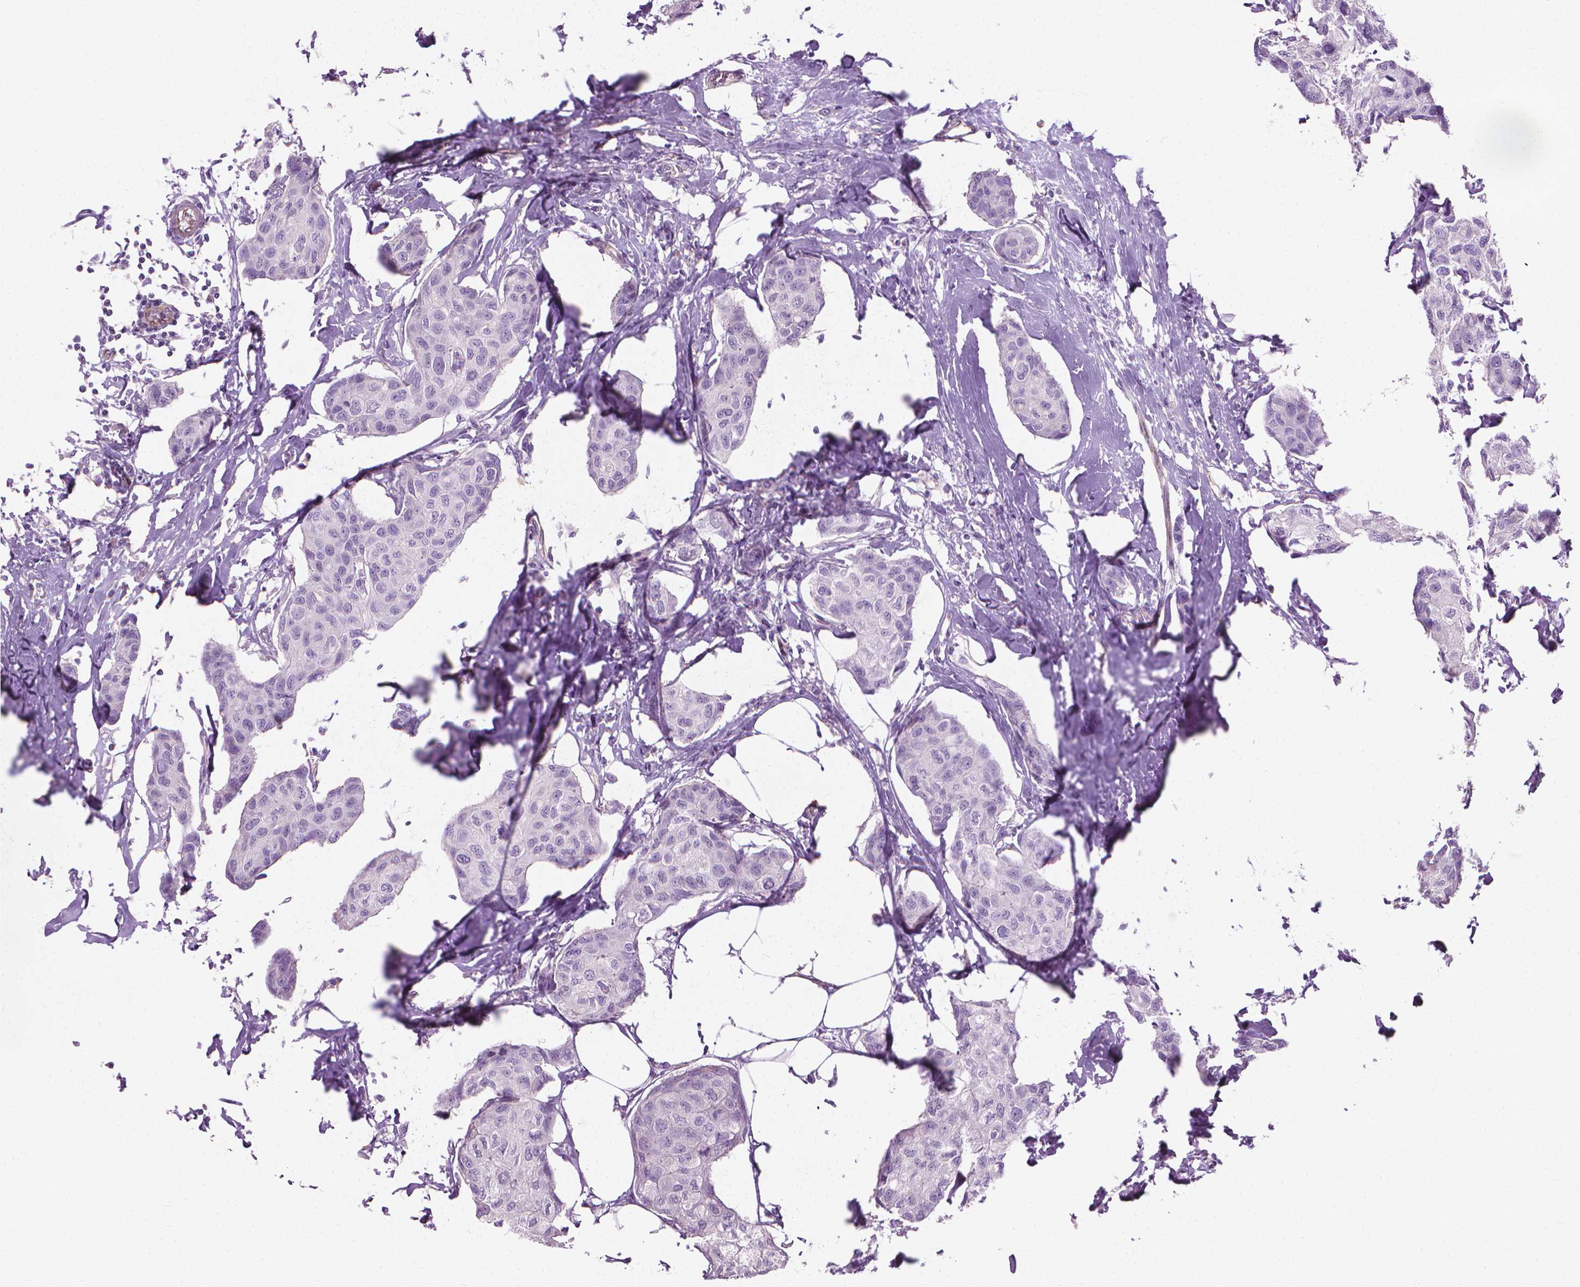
{"staining": {"intensity": "negative", "quantity": "none", "location": "none"}, "tissue": "breast cancer", "cell_type": "Tumor cells", "image_type": "cancer", "snomed": [{"axis": "morphology", "description": "Duct carcinoma"}, {"axis": "topography", "description": "Breast"}], "caption": "A high-resolution photomicrograph shows immunohistochemistry (IHC) staining of invasive ductal carcinoma (breast), which exhibits no significant expression in tumor cells.", "gene": "KRT73", "patient": {"sex": "female", "age": 80}}